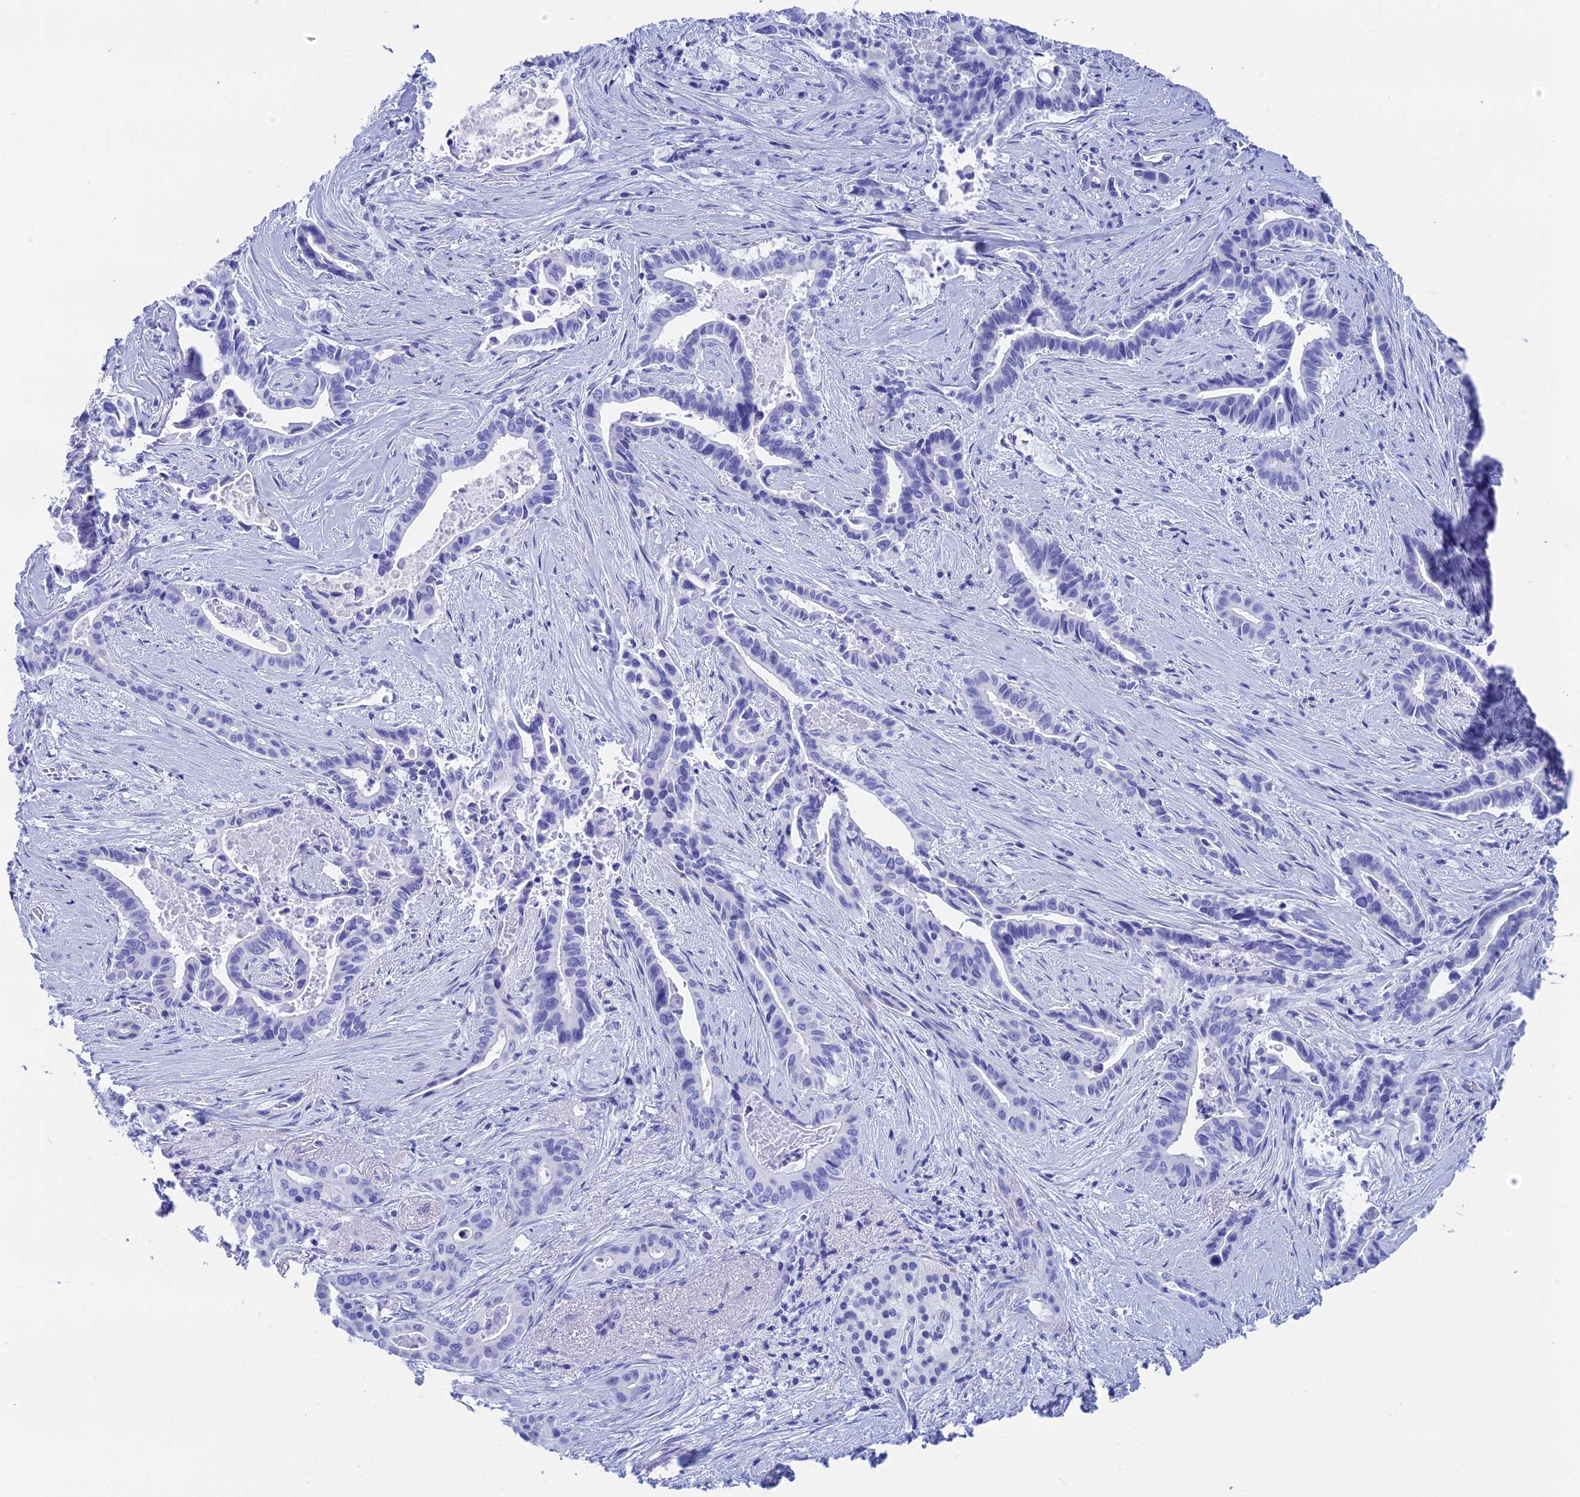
{"staining": {"intensity": "negative", "quantity": "none", "location": "none"}, "tissue": "pancreatic cancer", "cell_type": "Tumor cells", "image_type": "cancer", "snomed": [{"axis": "morphology", "description": "Adenocarcinoma, NOS"}, {"axis": "topography", "description": "Pancreas"}], "caption": "The IHC image has no significant staining in tumor cells of pancreatic adenocarcinoma tissue. (Stains: DAB (3,3'-diaminobenzidine) immunohistochemistry with hematoxylin counter stain, Microscopy: brightfield microscopy at high magnification).", "gene": "TEX101", "patient": {"sex": "female", "age": 77}}